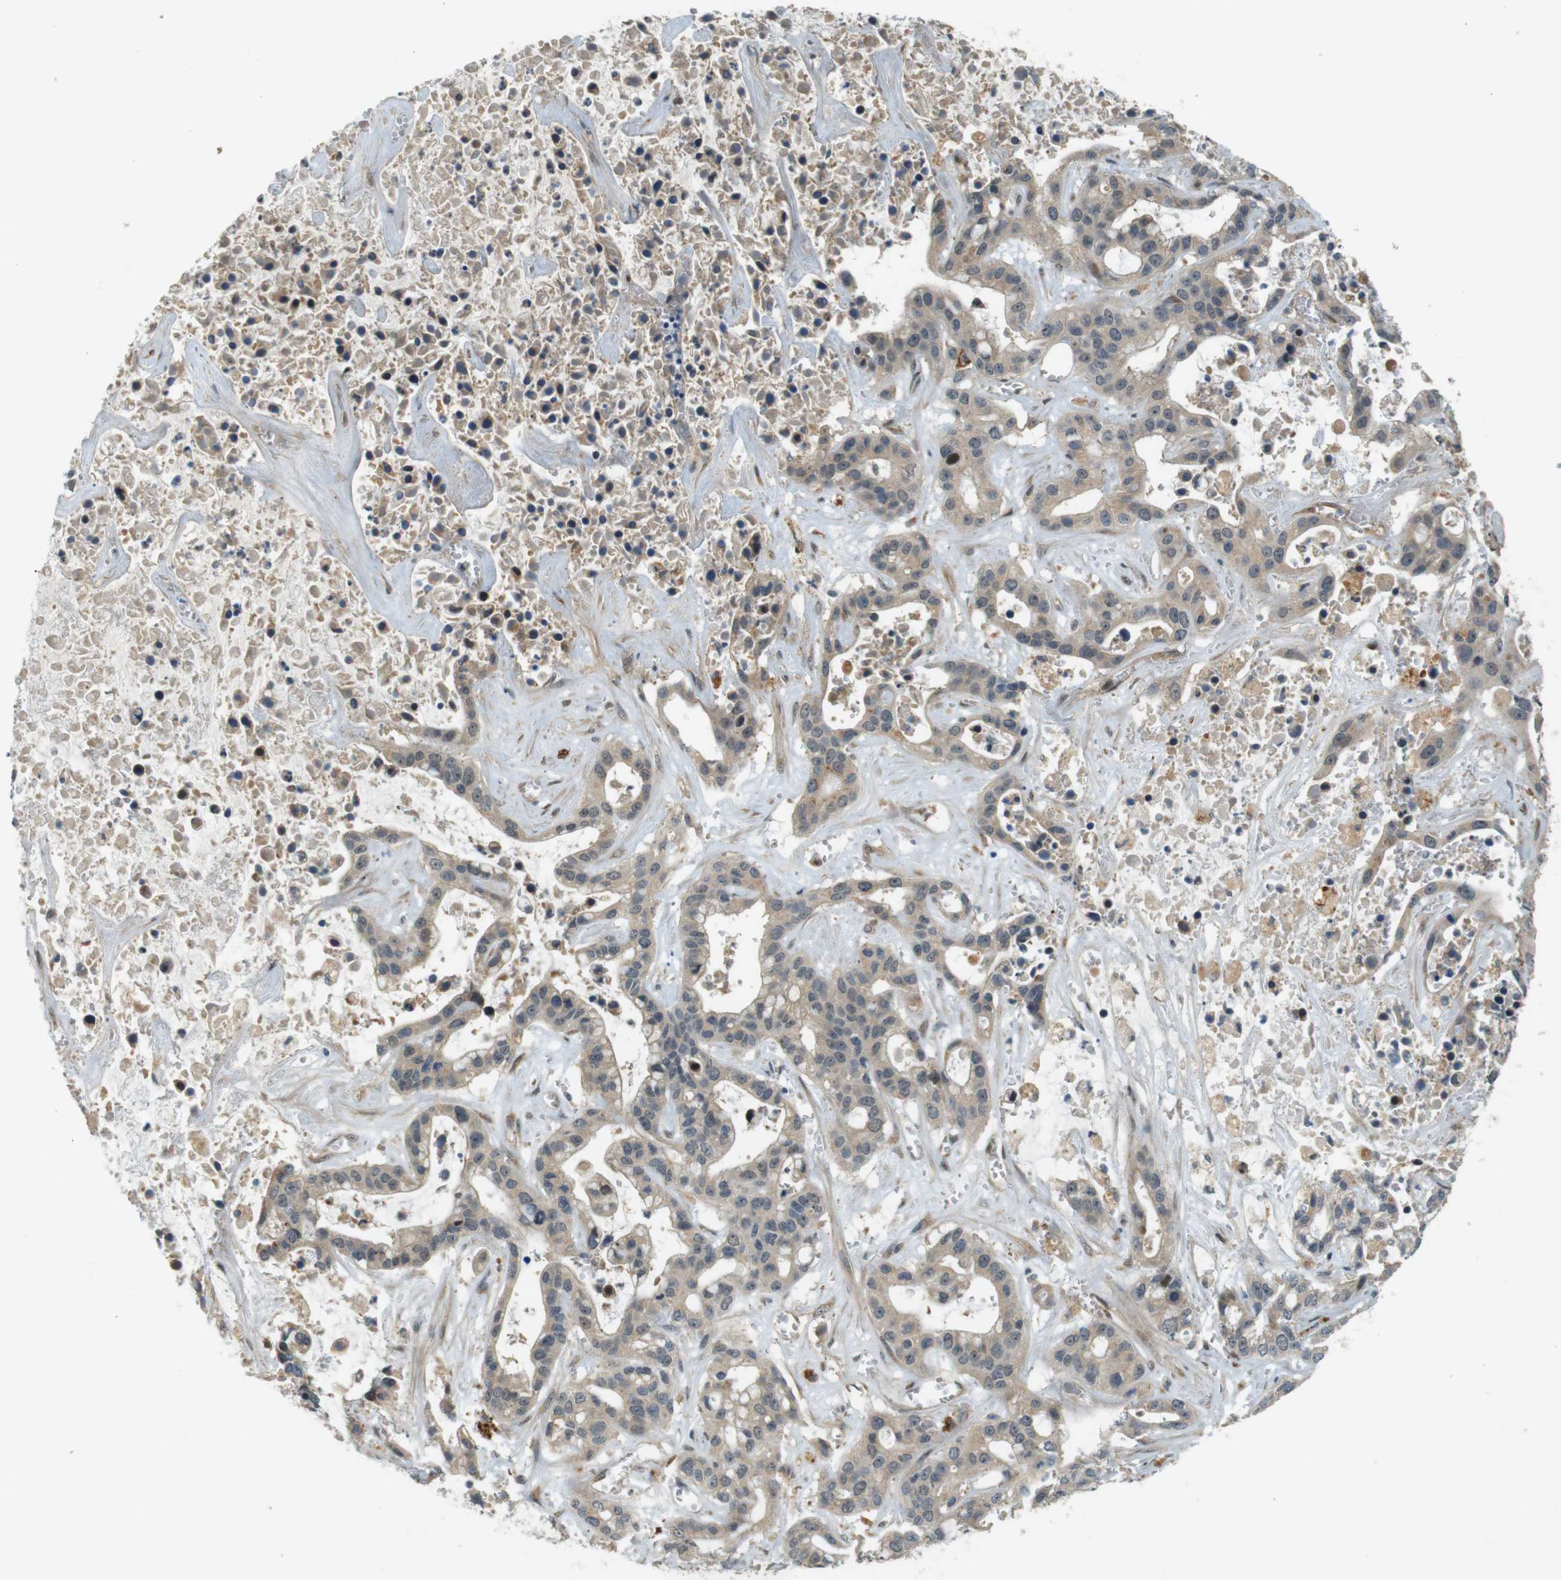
{"staining": {"intensity": "weak", "quantity": "25%-75%", "location": "cytoplasmic/membranous"}, "tissue": "liver cancer", "cell_type": "Tumor cells", "image_type": "cancer", "snomed": [{"axis": "morphology", "description": "Cholangiocarcinoma"}, {"axis": "topography", "description": "Liver"}], "caption": "Immunohistochemical staining of liver cancer (cholangiocarcinoma) shows weak cytoplasmic/membranous protein positivity in about 25%-75% of tumor cells.", "gene": "TSPAN9", "patient": {"sex": "female", "age": 65}}